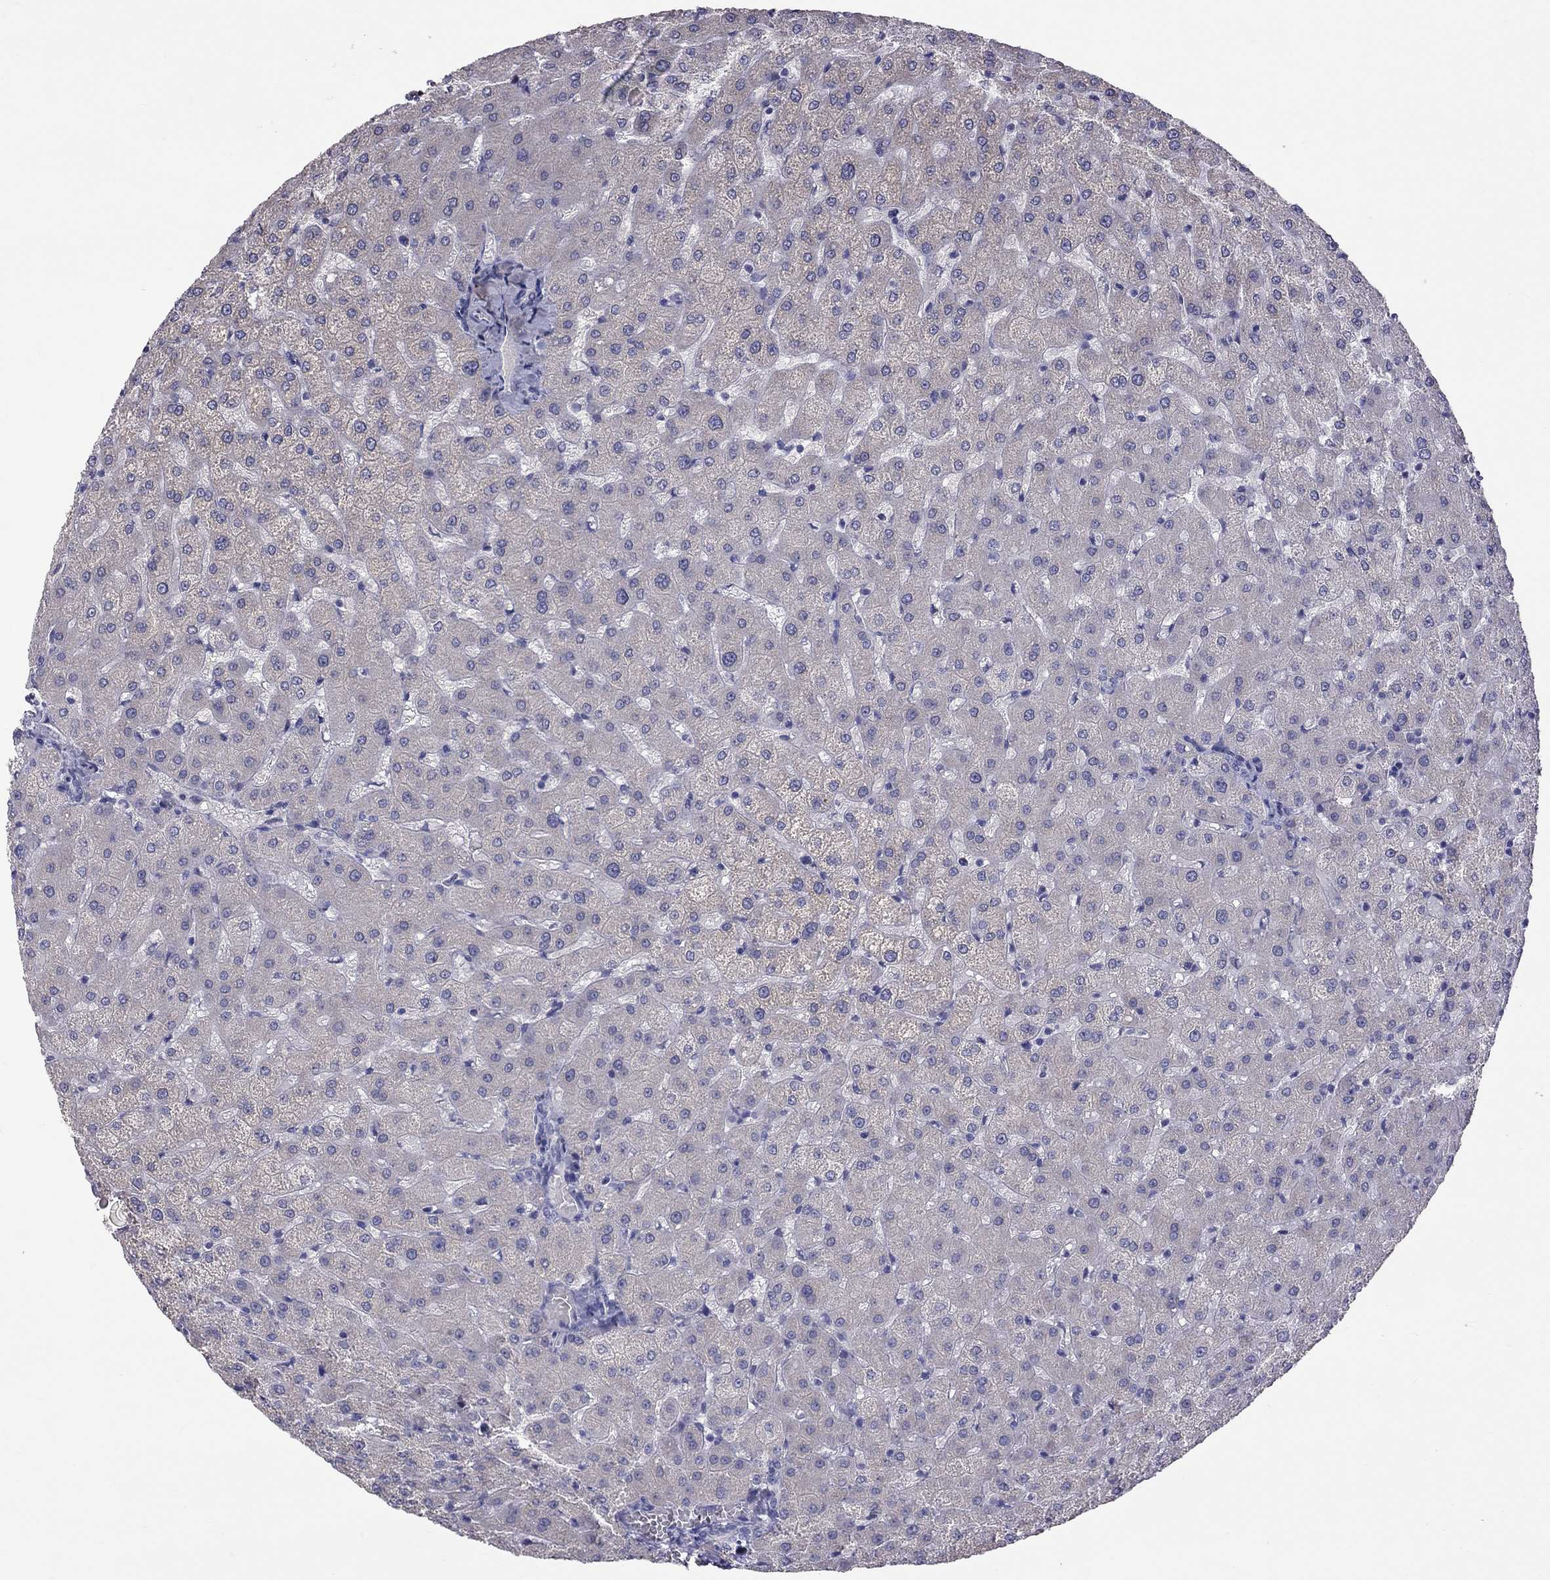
{"staining": {"intensity": "negative", "quantity": "none", "location": "none"}, "tissue": "liver", "cell_type": "Cholangiocytes", "image_type": "normal", "snomed": [{"axis": "morphology", "description": "Normal tissue, NOS"}, {"axis": "topography", "description": "Liver"}], "caption": "IHC image of unremarkable liver stained for a protein (brown), which exhibits no positivity in cholangiocytes.", "gene": "CFAP91", "patient": {"sex": "female", "age": 50}}